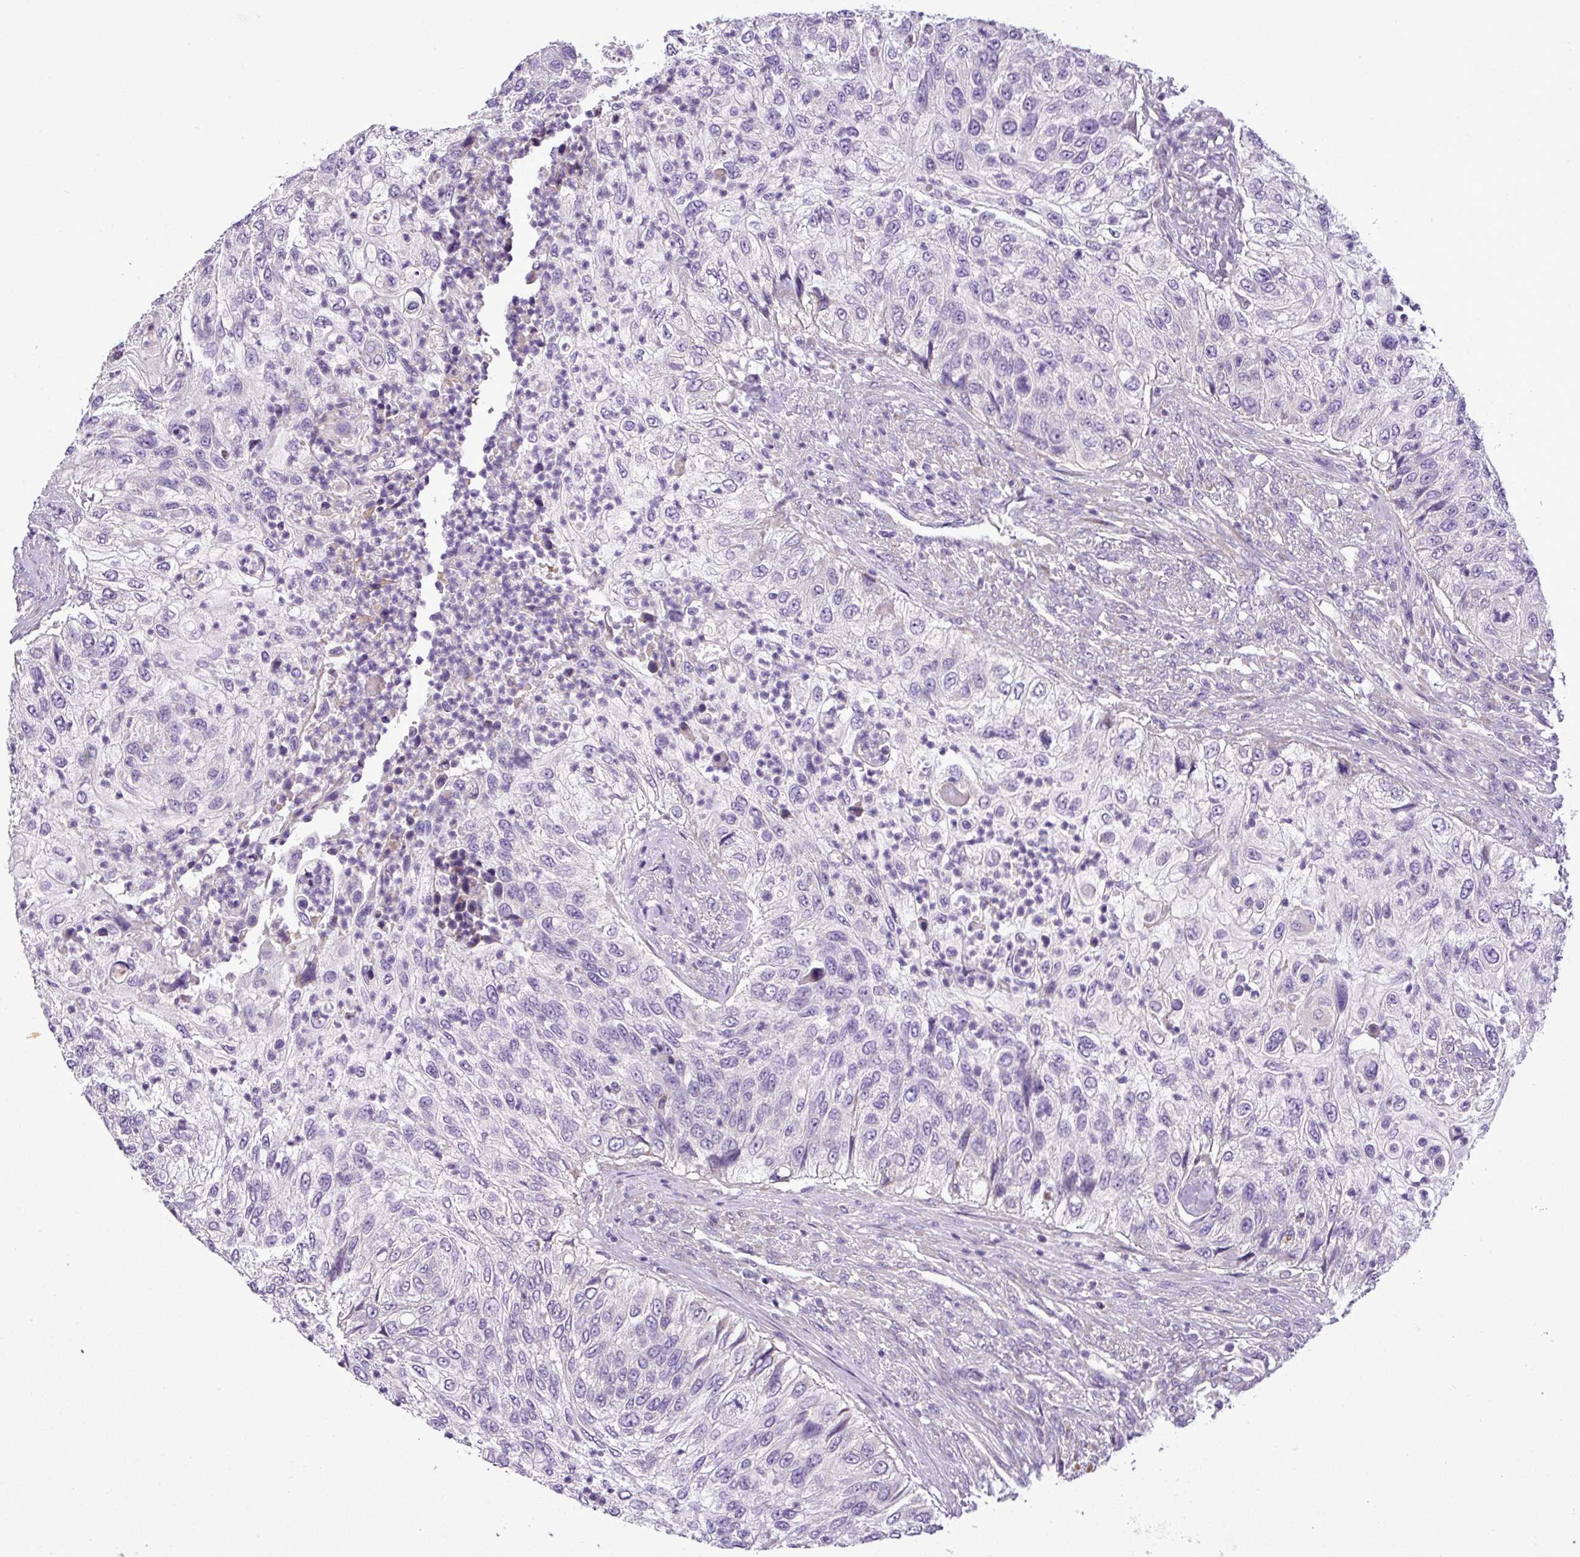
{"staining": {"intensity": "negative", "quantity": "none", "location": "none"}, "tissue": "urothelial cancer", "cell_type": "Tumor cells", "image_type": "cancer", "snomed": [{"axis": "morphology", "description": "Urothelial carcinoma, High grade"}, {"axis": "topography", "description": "Urinary bladder"}], "caption": "Protein analysis of high-grade urothelial carcinoma demonstrates no significant expression in tumor cells.", "gene": "MOCS3", "patient": {"sex": "female", "age": 60}}